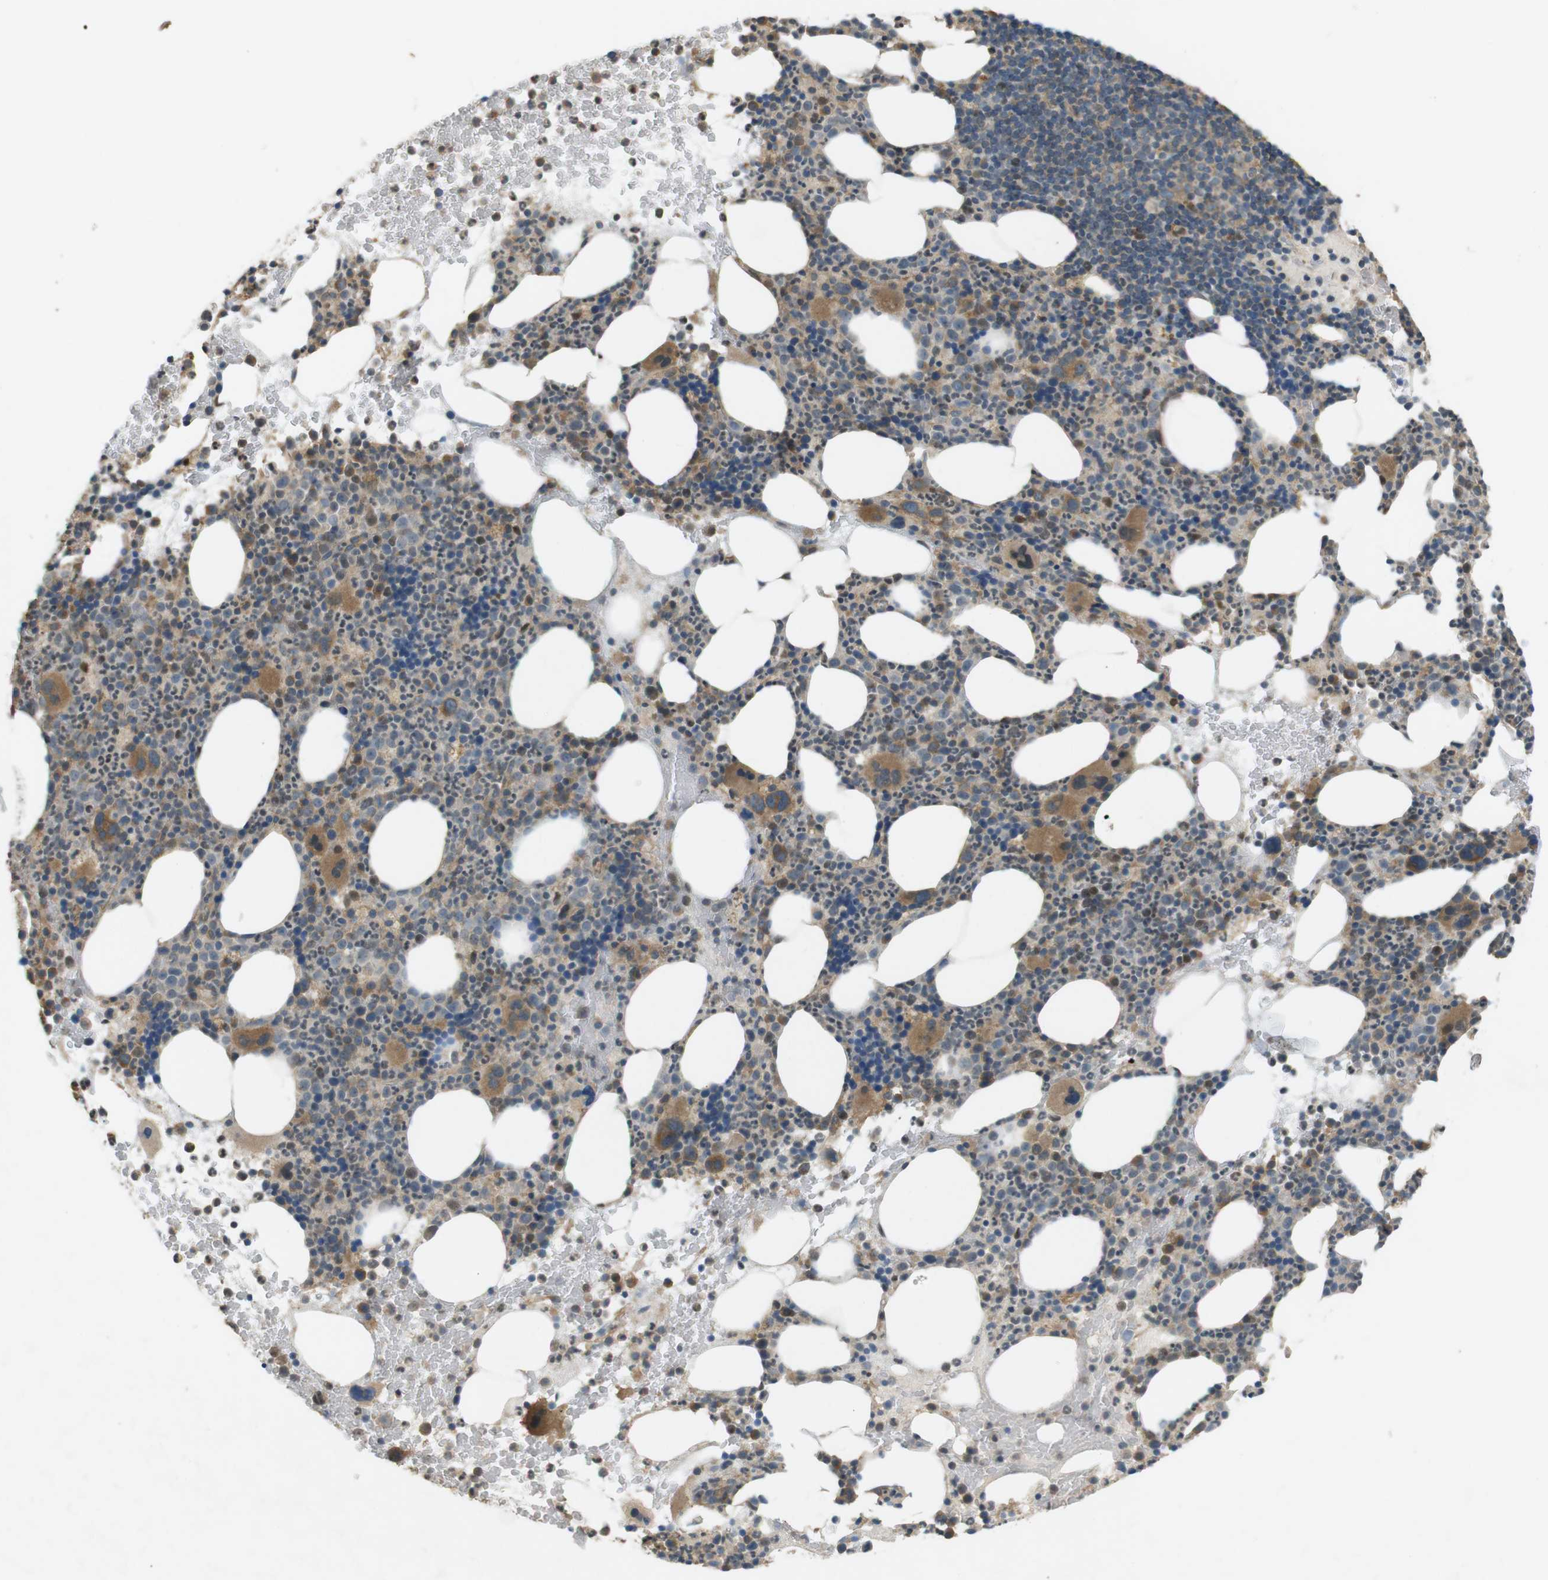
{"staining": {"intensity": "moderate", "quantity": "25%-75%", "location": "cytoplasmic/membranous"}, "tissue": "bone marrow", "cell_type": "Hematopoietic cells", "image_type": "normal", "snomed": [{"axis": "morphology", "description": "Normal tissue, NOS"}, {"axis": "morphology", "description": "Inflammation, NOS"}, {"axis": "topography", "description": "Bone marrow"}], "caption": "Moderate cytoplasmic/membranous expression for a protein is appreciated in approximately 25%-75% of hematopoietic cells of normal bone marrow using immunohistochemistry (IHC).", "gene": "ZDHHC20", "patient": {"sex": "male", "age": 73}}